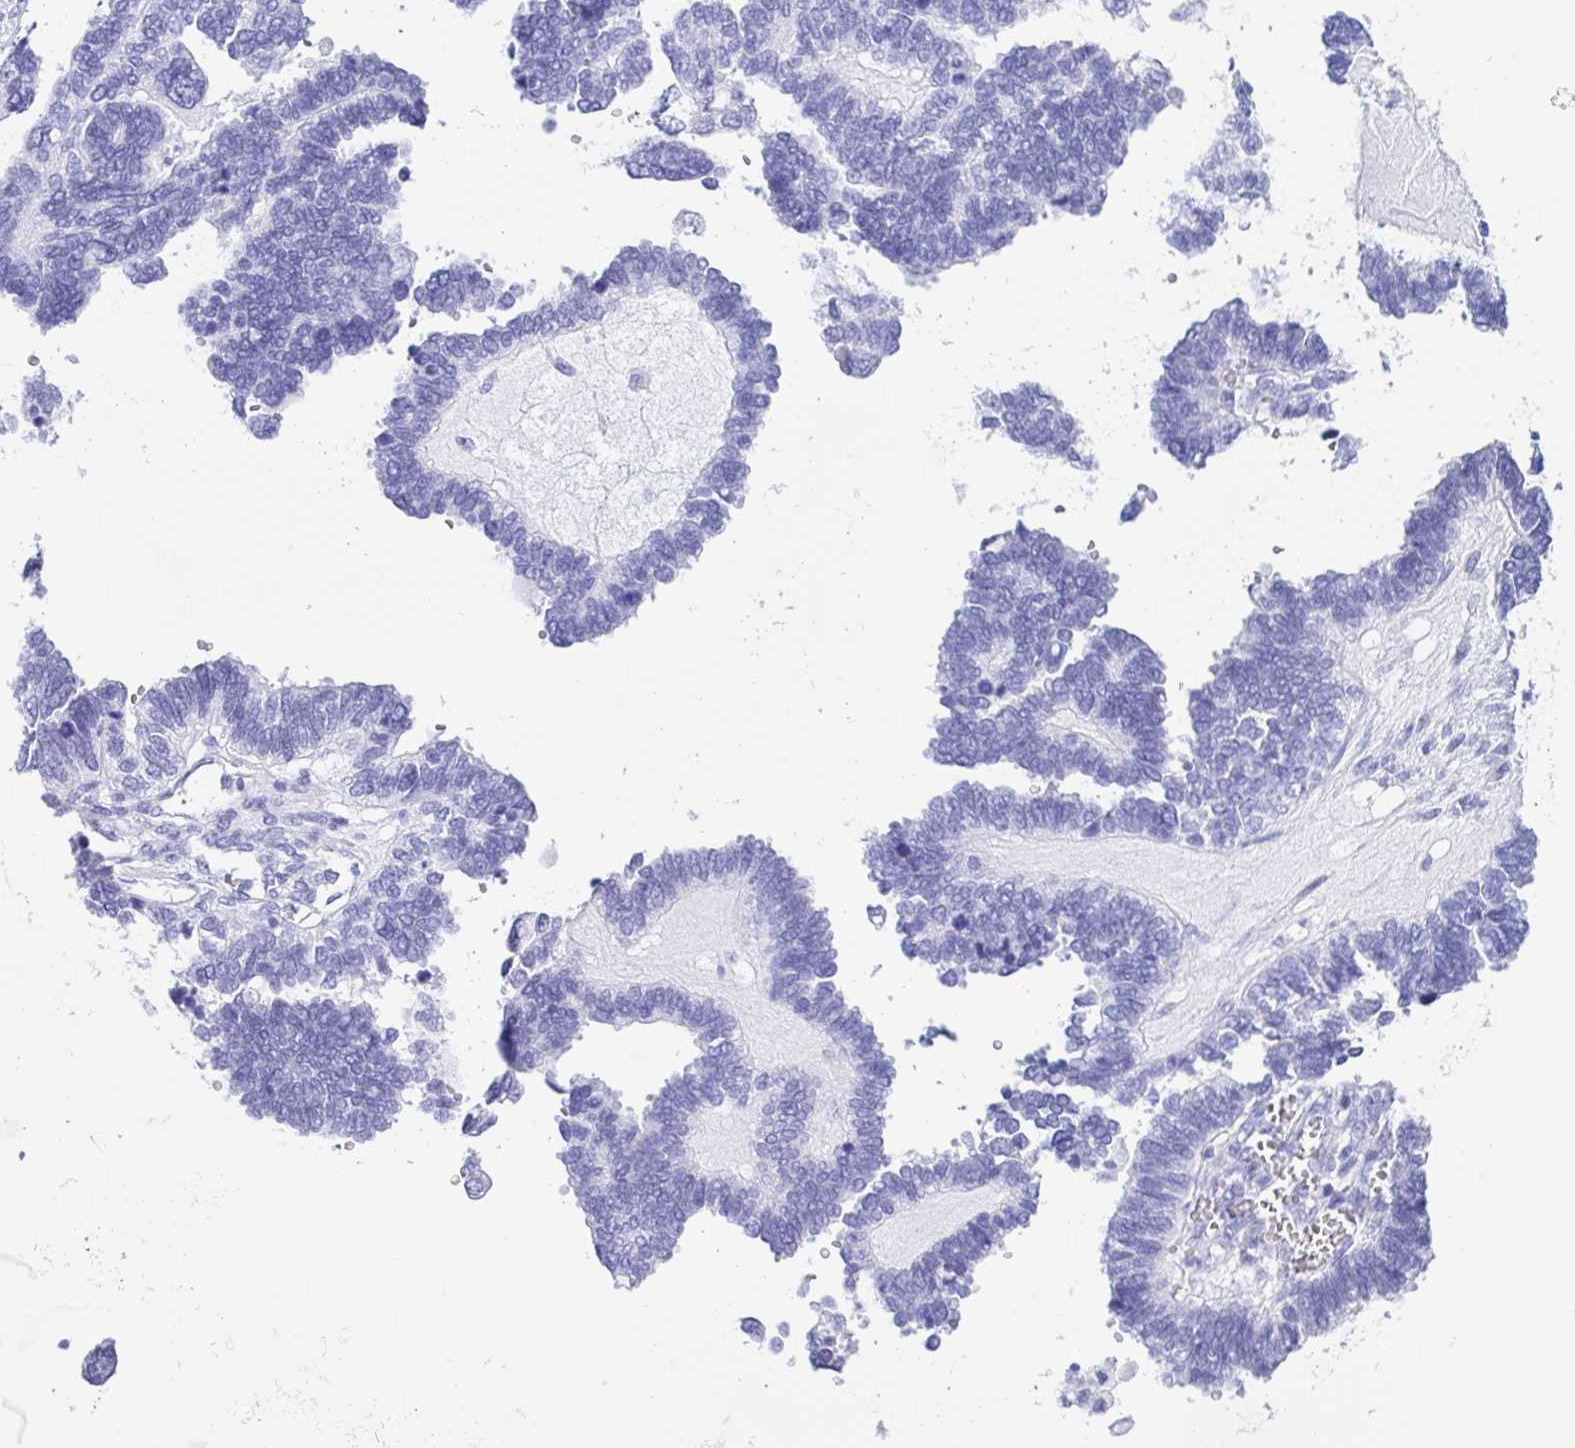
{"staining": {"intensity": "negative", "quantity": "none", "location": "none"}, "tissue": "ovarian cancer", "cell_type": "Tumor cells", "image_type": "cancer", "snomed": [{"axis": "morphology", "description": "Cystadenocarcinoma, serous, NOS"}, {"axis": "topography", "description": "Ovary"}], "caption": "DAB immunohistochemical staining of ovarian serous cystadenocarcinoma shows no significant staining in tumor cells. (DAB (3,3'-diaminobenzidine) immunohistochemistry (IHC), high magnification).", "gene": "CD5", "patient": {"sex": "female", "age": 51}}